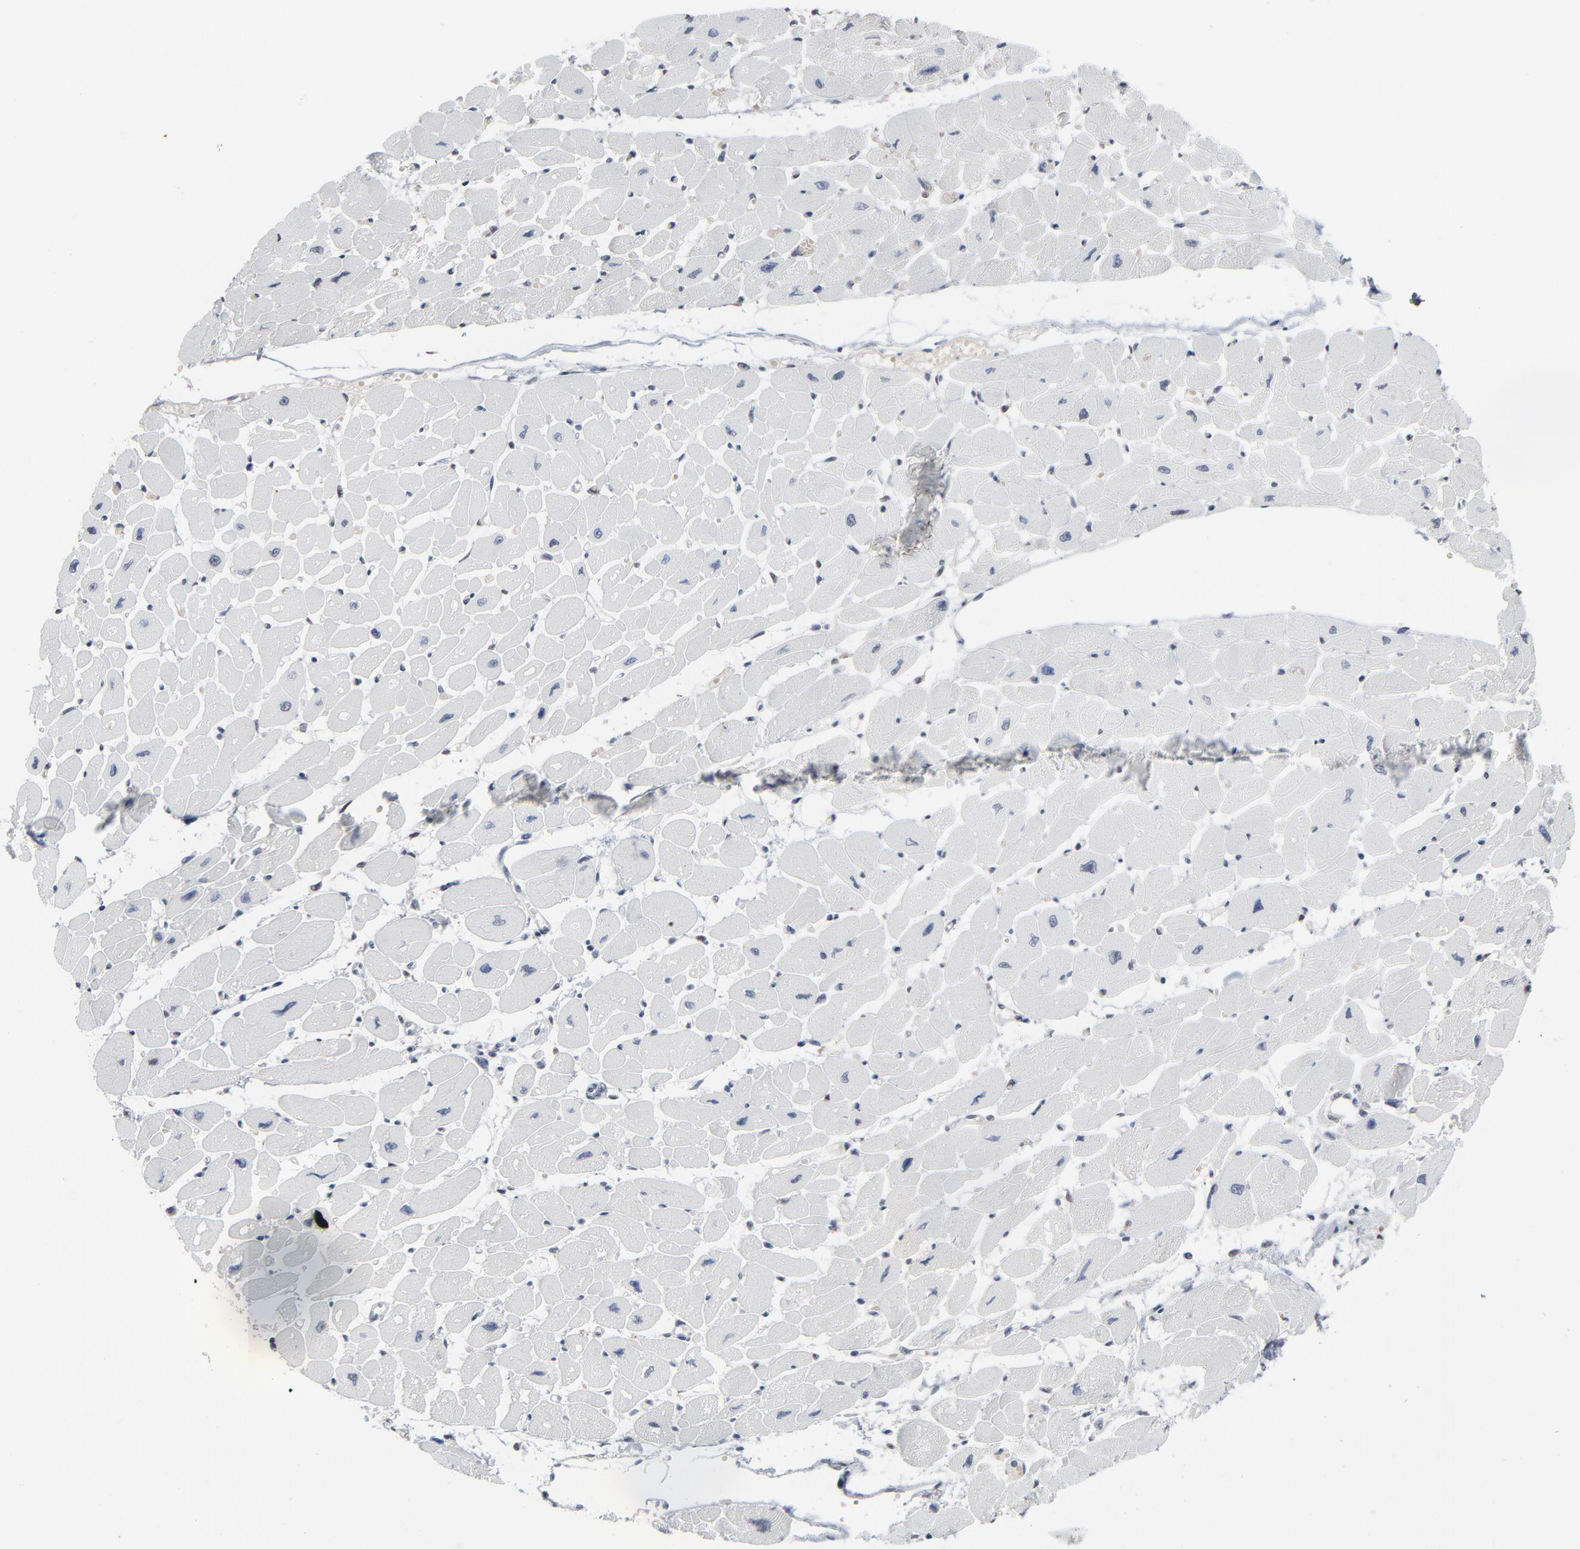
{"staining": {"intensity": "negative", "quantity": "none", "location": "none"}, "tissue": "heart muscle", "cell_type": "Cardiomyocytes", "image_type": "normal", "snomed": [{"axis": "morphology", "description": "Normal tissue, NOS"}, {"axis": "topography", "description": "Heart"}], "caption": "Human heart muscle stained for a protein using immunohistochemistry reveals no positivity in cardiomyocytes.", "gene": "ATF7", "patient": {"sex": "female", "age": 54}}